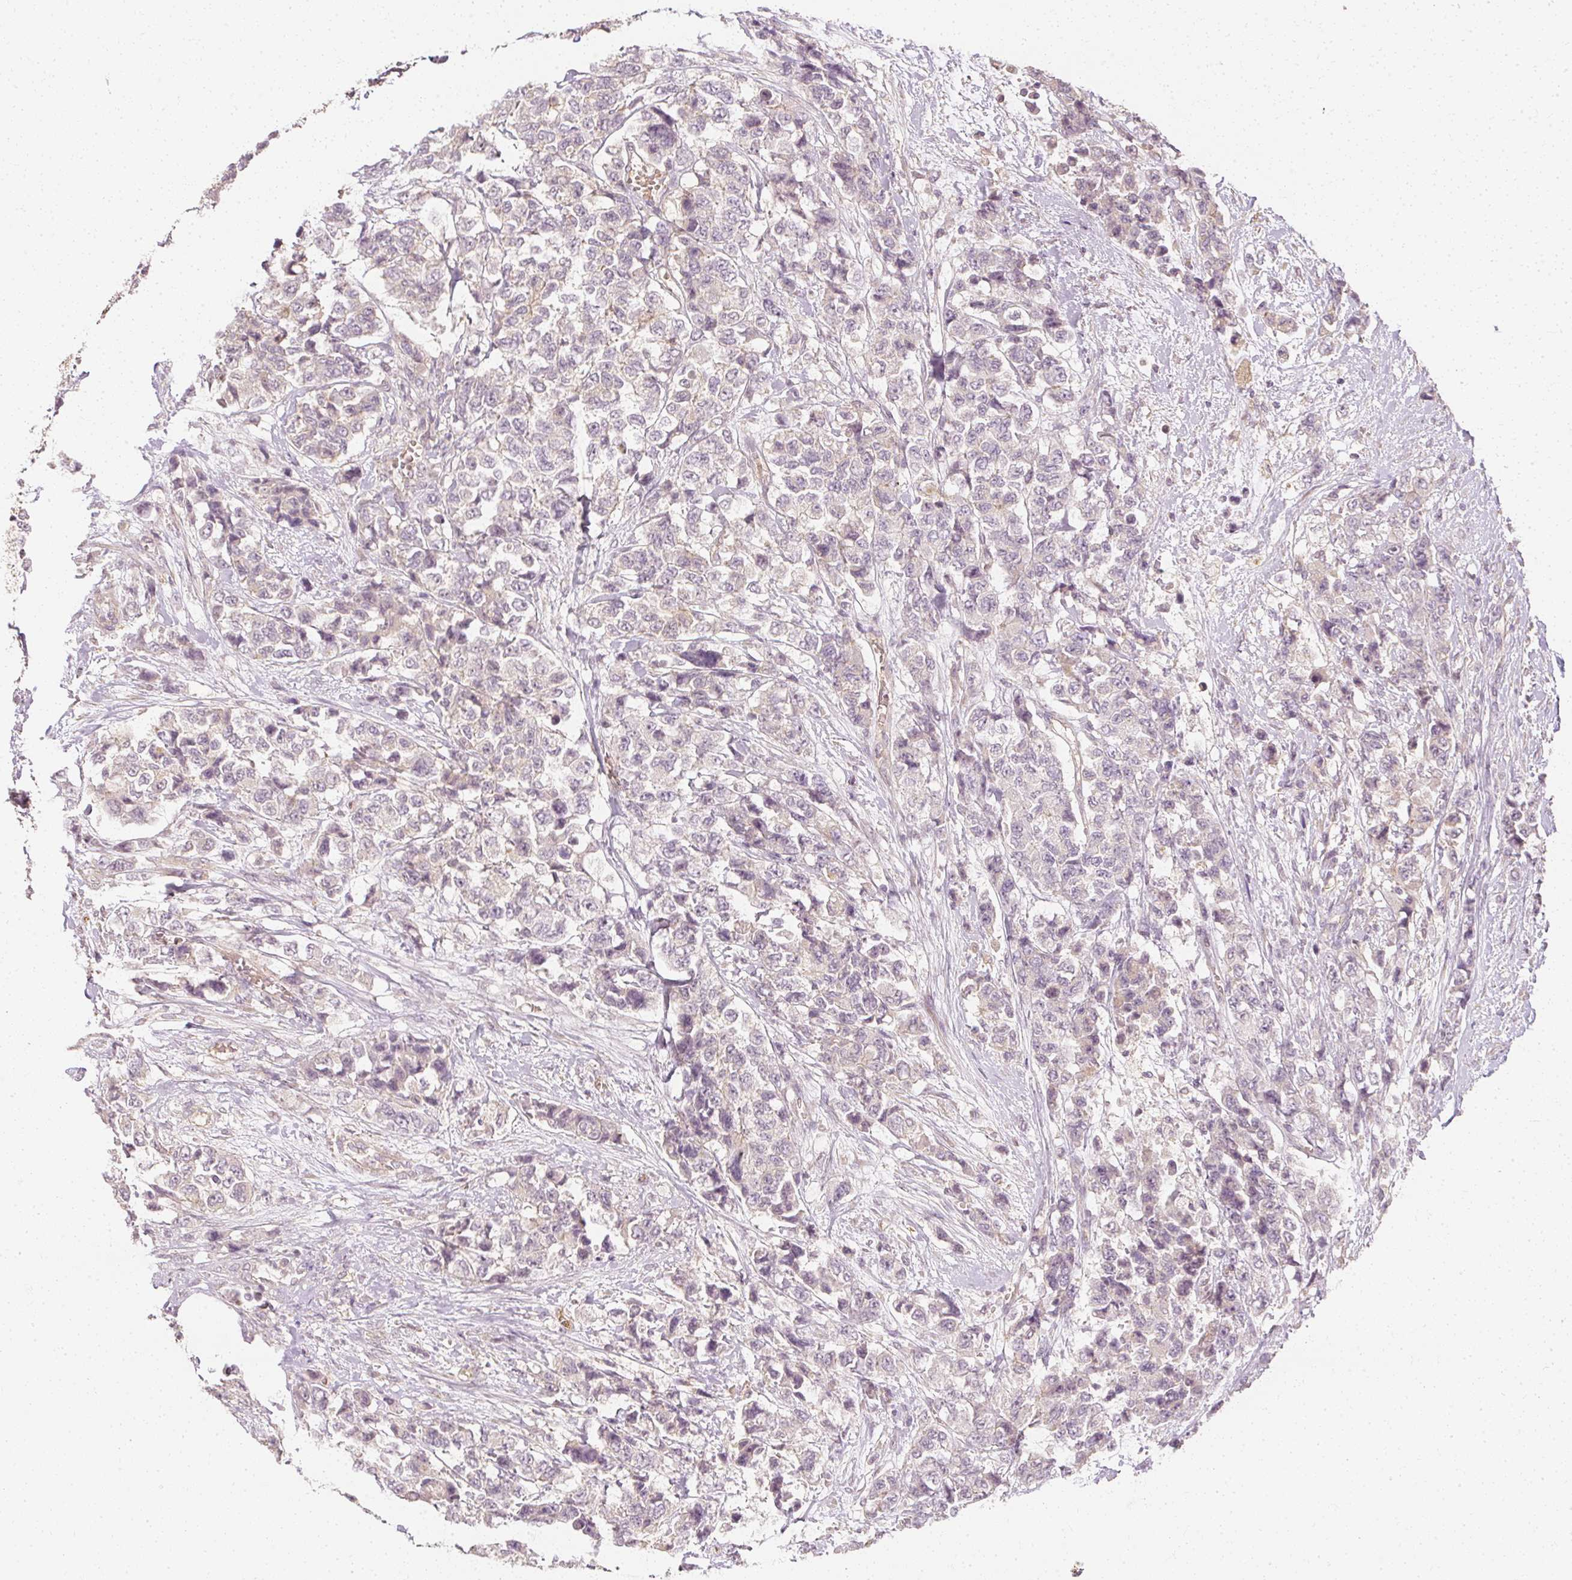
{"staining": {"intensity": "negative", "quantity": "none", "location": "none"}, "tissue": "urothelial cancer", "cell_type": "Tumor cells", "image_type": "cancer", "snomed": [{"axis": "morphology", "description": "Urothelial carcinoma, High grade"}, {"axis": "topography", "description": "Urinary bladder"}], "caption": "Image shows no protein expression in tumor cells of urothelial cancer tissue.", "gene": "GNAQ", "patient": {"sex": "female", "age": 78}}